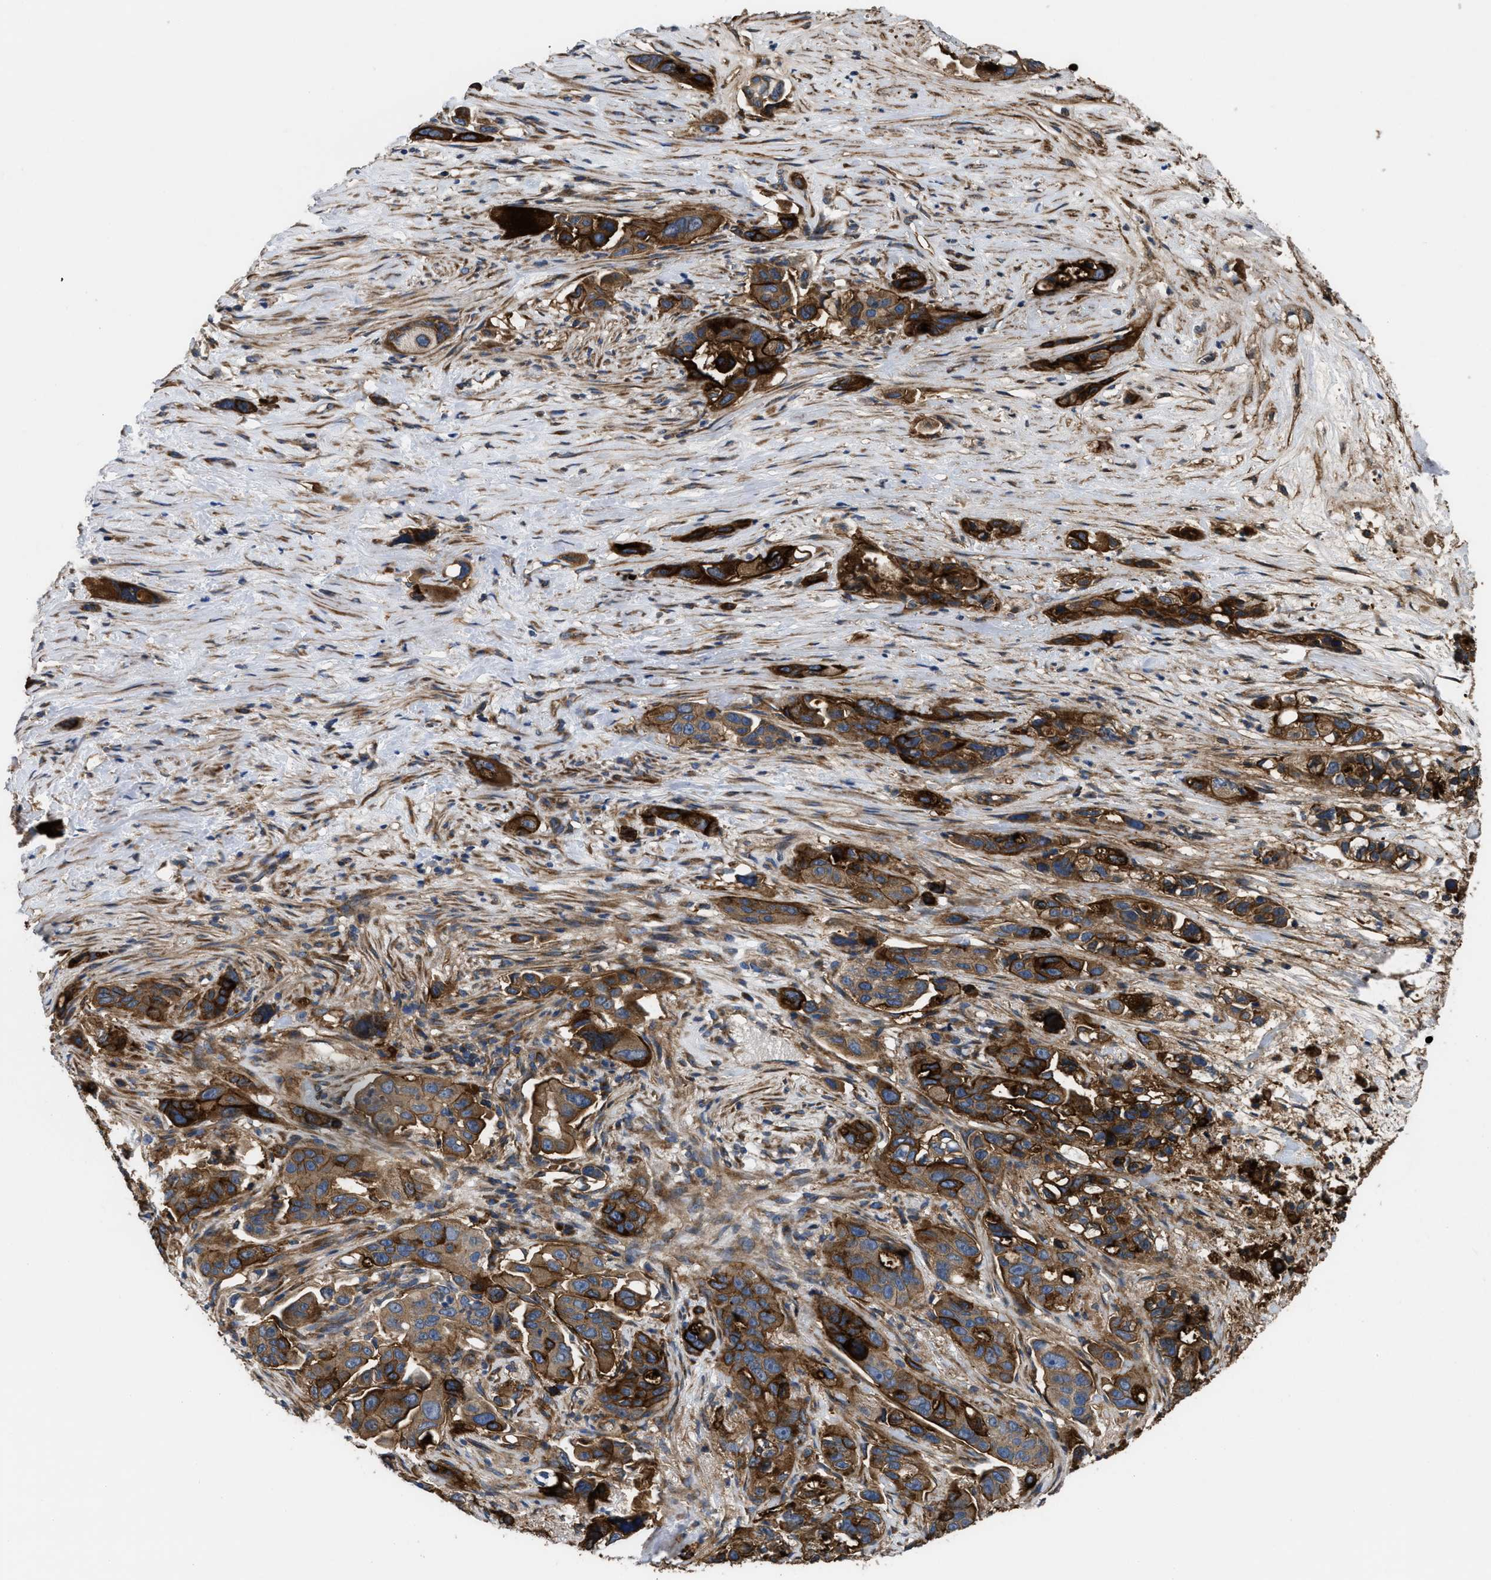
{"staining": {"intensity": "strong", "quantity": ">75%", "location": "cytoplasmic/membranous"}, "tissue": "pancreatic cancer", "cell_type": "Tumor cells", "image_type": "cancer", "snomed": [{"axis": "morphology", "description": "Adenocarcinoma, NOS"}, {"axis": "topography", "description": "Pancreas"}], "caption": "A high-resolution image shows IHC staining of pancreatic cancer, which reveals strong cytoplasmic/membranous positivity in approximately >75% of tumor cells. Immunohistochemistry (ihc) stains the protein in brown and the nuclei are stained blue.", "gene": "NT5E", "patient": {"sex": "male", "age": 53}}